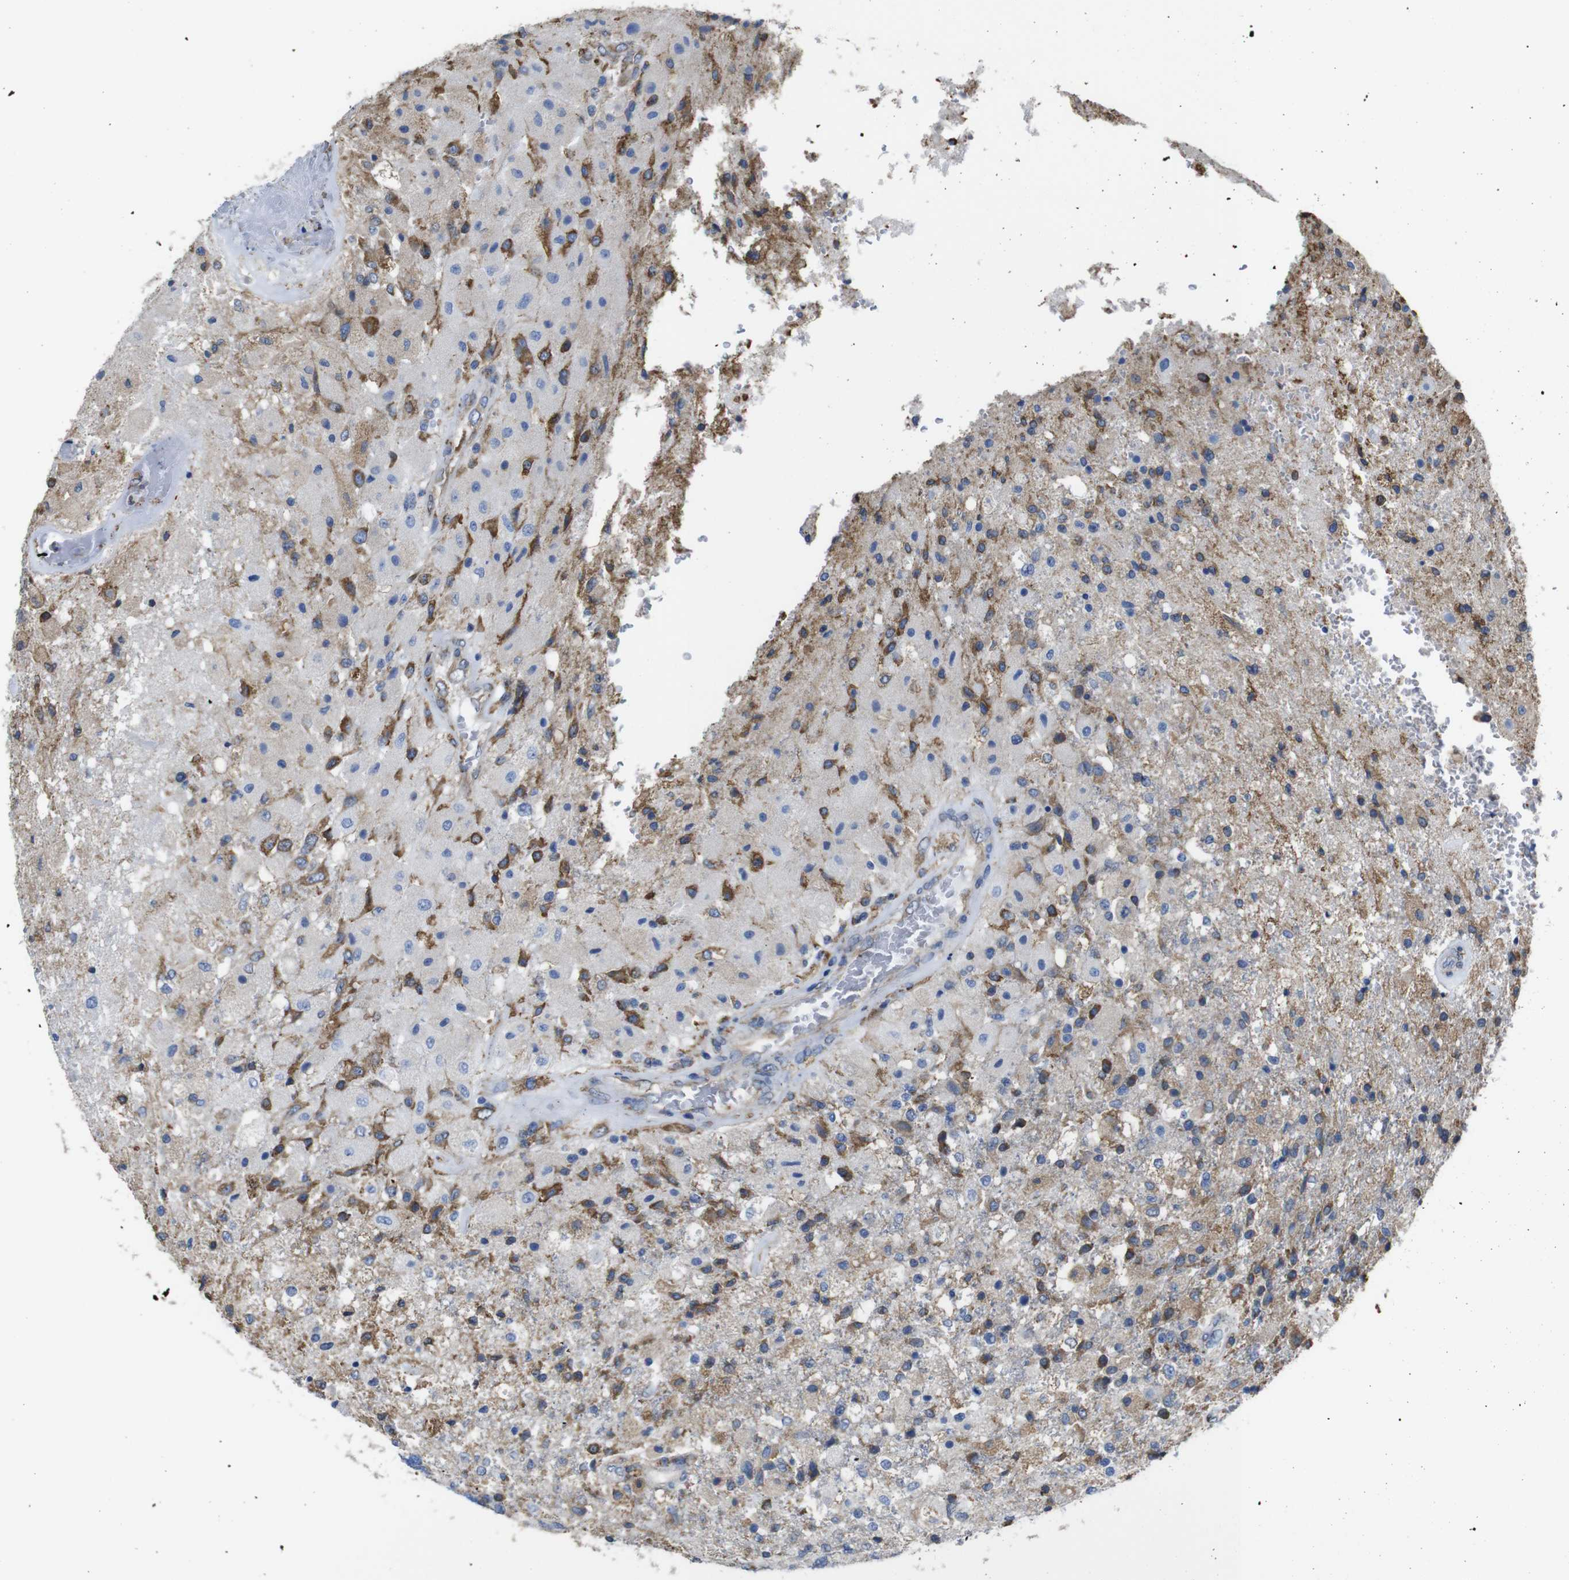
{"staining": {"intensity": "moderate", "quantity": "25%-75%", "location": "cytoplasmic/membranous"}, "tissue": "glioma", "cell_type": "Tumor cells", "image_type": "cancer", "snomed": [{"axis": "morphology", "description": "Normal tissue, NOS"}, {"axis": "morphology", "description": "Glioma, malignant, High grade"}, {"axis": "topography", "description": "Cerebral cortex"}], "caption": "Malignant glioma (high-grade) tissue demonstrates moderate cytoplasmic/membranous expression in approximately 25%-75% of tumor cells The staining is performed using DAB (3,3'-diaminobenzidine) brown chromogen to label protein expression. The nuclei are counter-stained blue using hematoxylin.", "gene": "PPIB", "patient": {"sex": "male", "age": 77}}